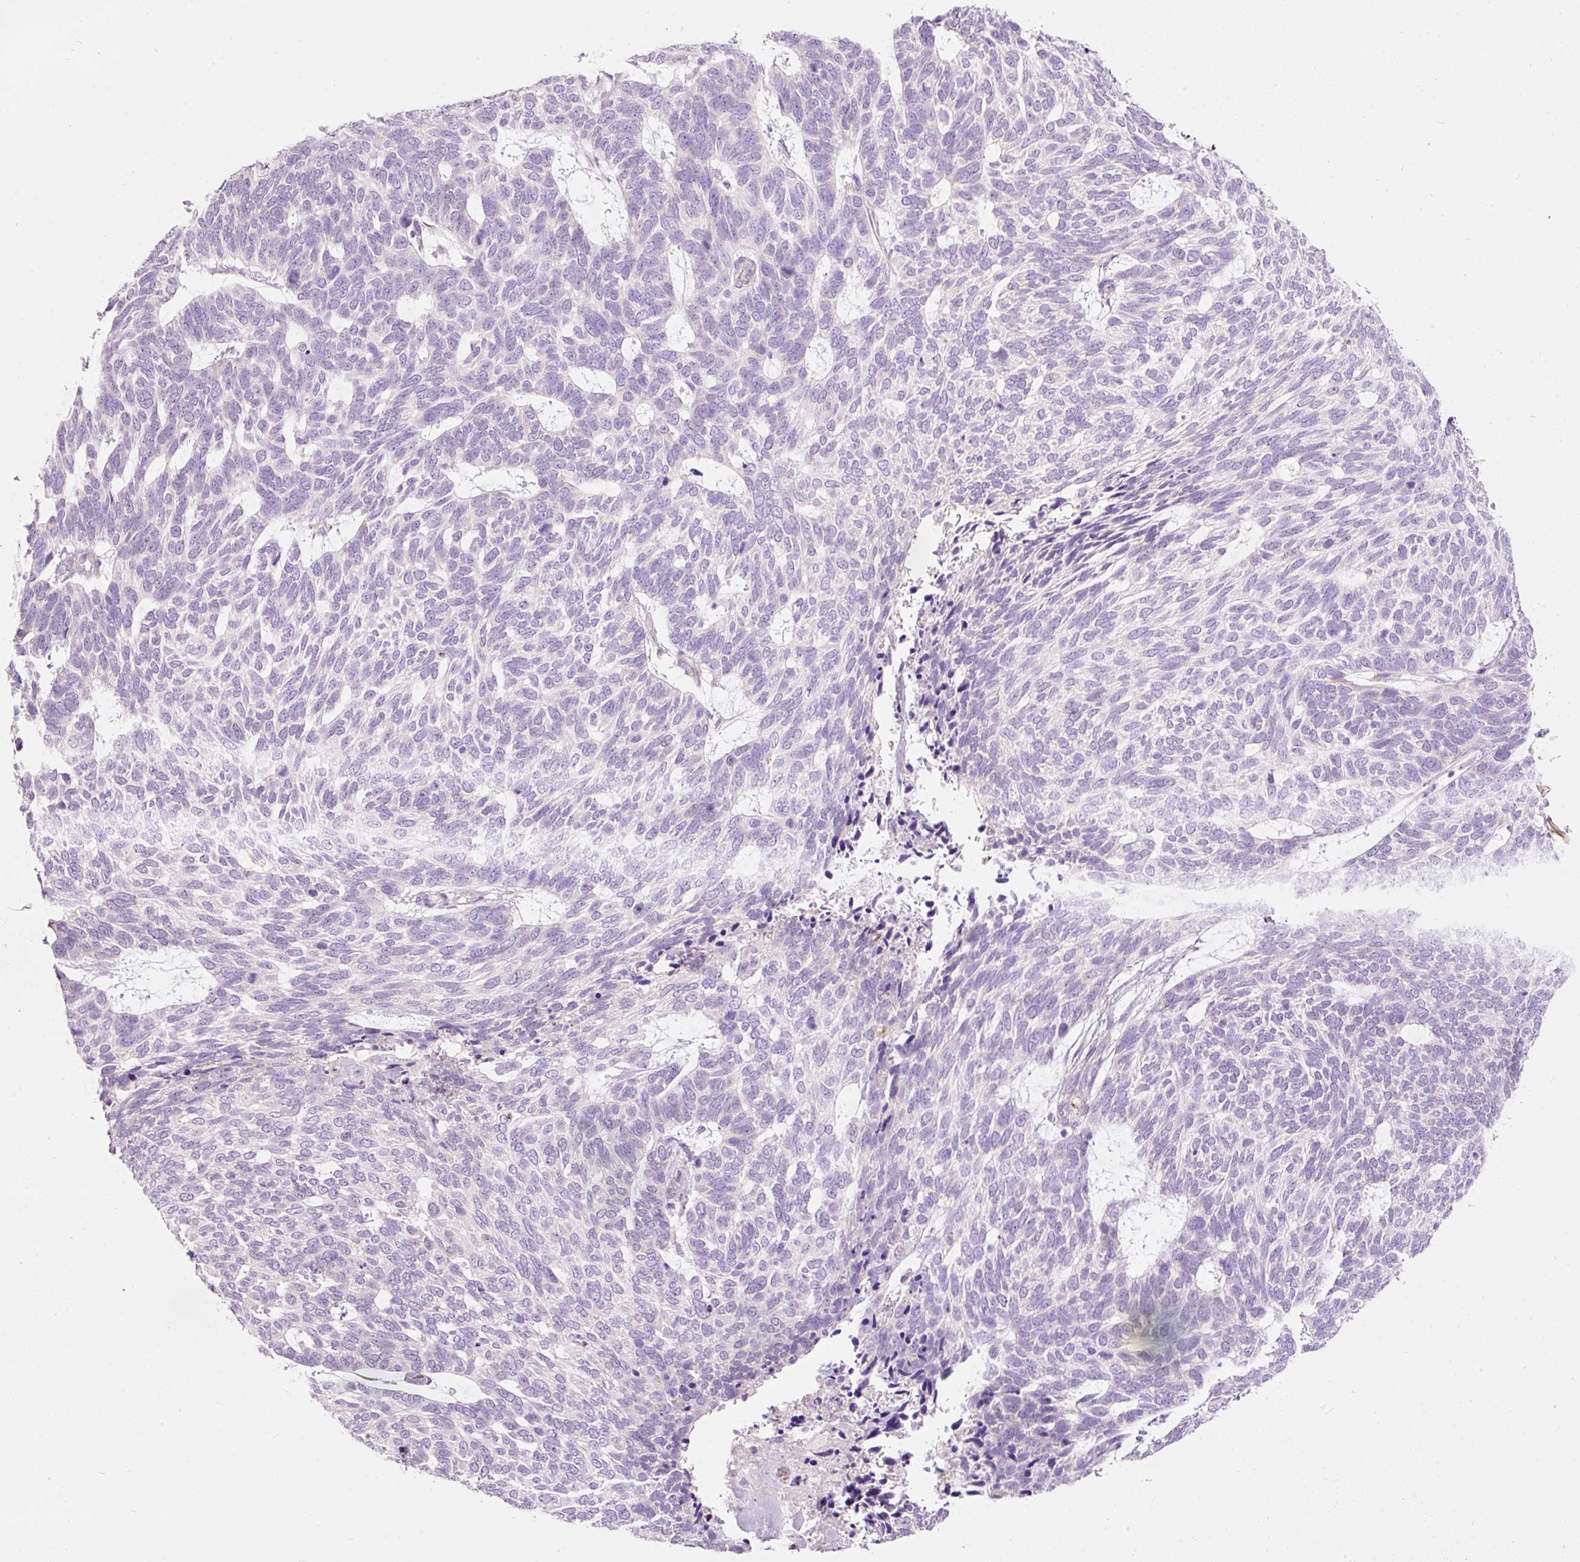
{"staining": {"intensity": "negative", "quantity": "none", "location": "none"}, "tissue": "skin cancer", "cell_type": "Tumor cells", "image_type": "cancer", "snomed": [{"axis": "morphology", "description": "Basal cell carcinoma"}, {"axis": "topography", "description": "Skin"}], "caption": "Skin cancer (basal cell carcinoma) was stained to show a protein in brown. There is no significant expression in tumor cells.", "gene": "RSPO2", "patient": {"sex": "female", "age": 65}}